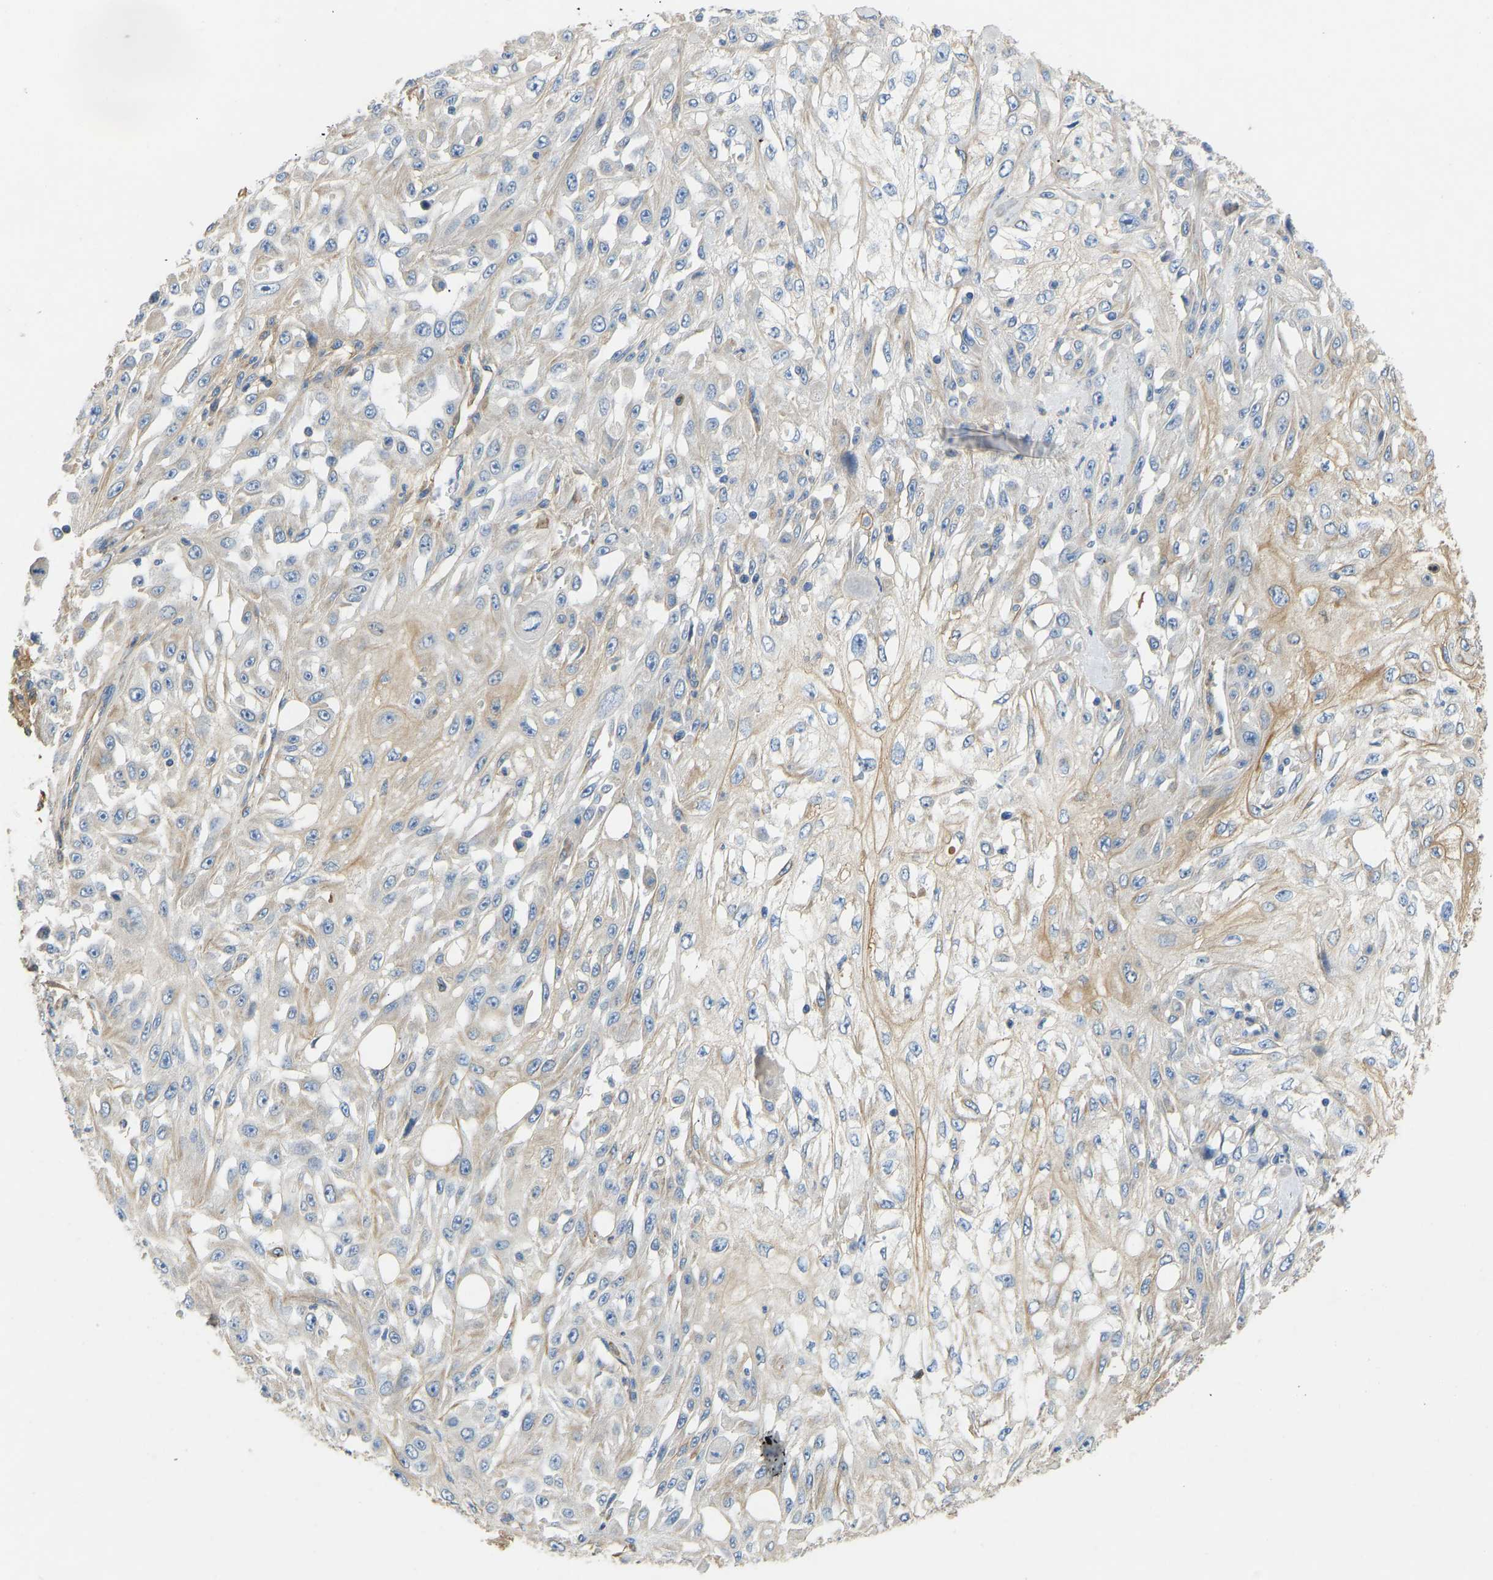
{"staining": {"intensity": "negative", "quantity": "none", "location": "none"}, "tissue": "skin cancer", "cell_type": "Tumor cells", "image_type": "cancer", "snomed": [{"axis": "morphology", "description": "Squamous cell carcinoma, NOS"}, {"axis": "morphology", "description": "Squamous cell carcinoma, metastatic, NOS"}, {"axis": "topography", "description": "Skin"}, {"axis": "topography", "description": "Lymph node"}], "caption": "A high-resolution histopathology image shows immunohistochemistry (IHC) staining of skin metastatic squamous cell carcinoma, which shows no significant staining in tumor cells.", "gene": "TECTA", "patient": {"sex": "male", "age": 75}}